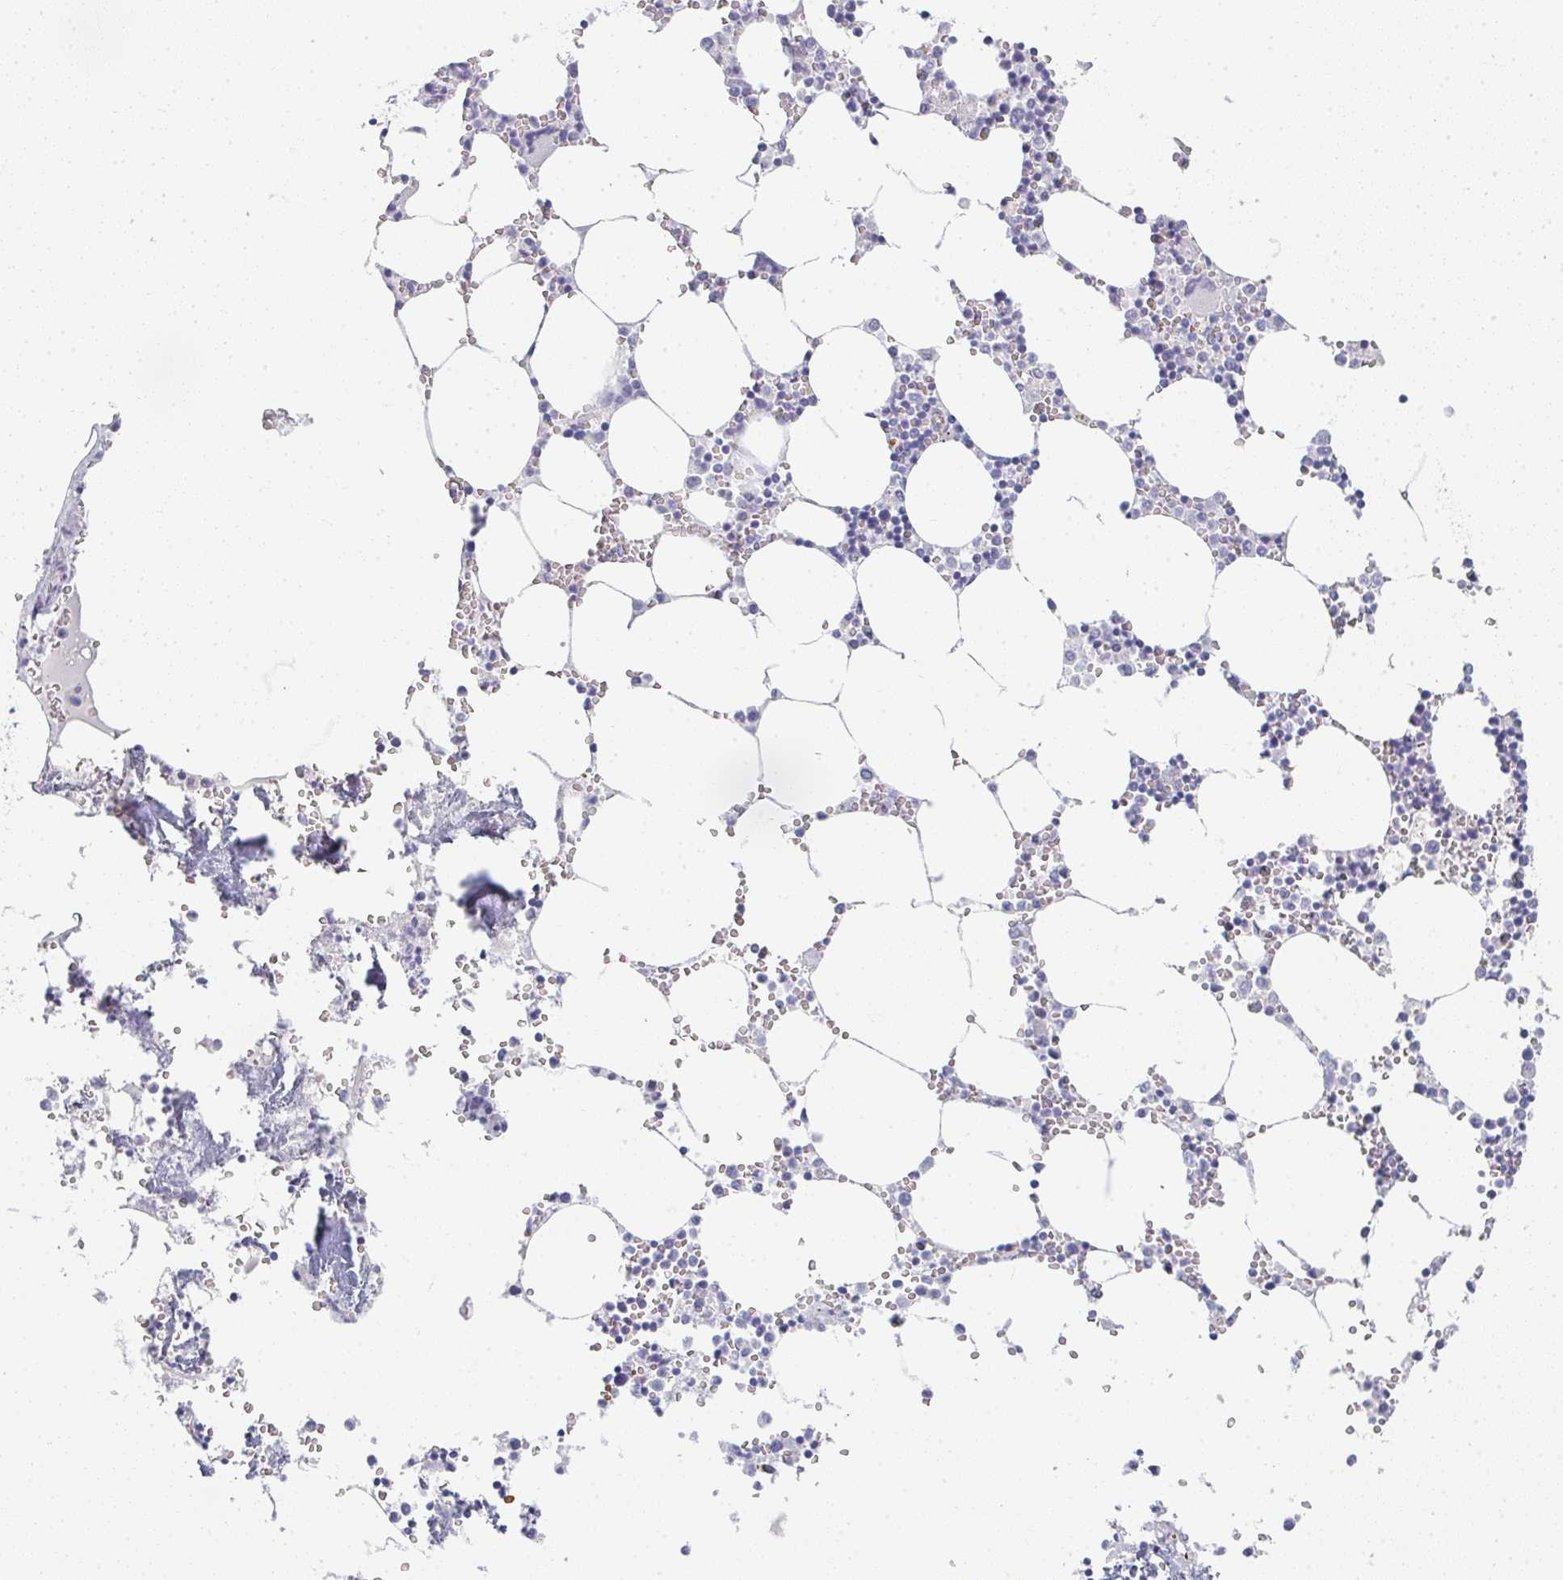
{"staining": {"intensity": "negative", "quantity": "none", "location": "none"}, "tissue": "bone marrow", "cell_type": "Hematopoietic cells", "image_type": "normal", "snomed": [{"axis": "morphology", "description": "Normal tissue, NOS"}, {"axis": "topography", "description": "Bone marrow"}], "caption": "There is no significant expression in hematopoietic cells of bone marrow. (DAB IHC visualized using brightfield microscopy, high magnification).", "gene": "NEU2", "patient": {"sex": "male", "age": 54}}